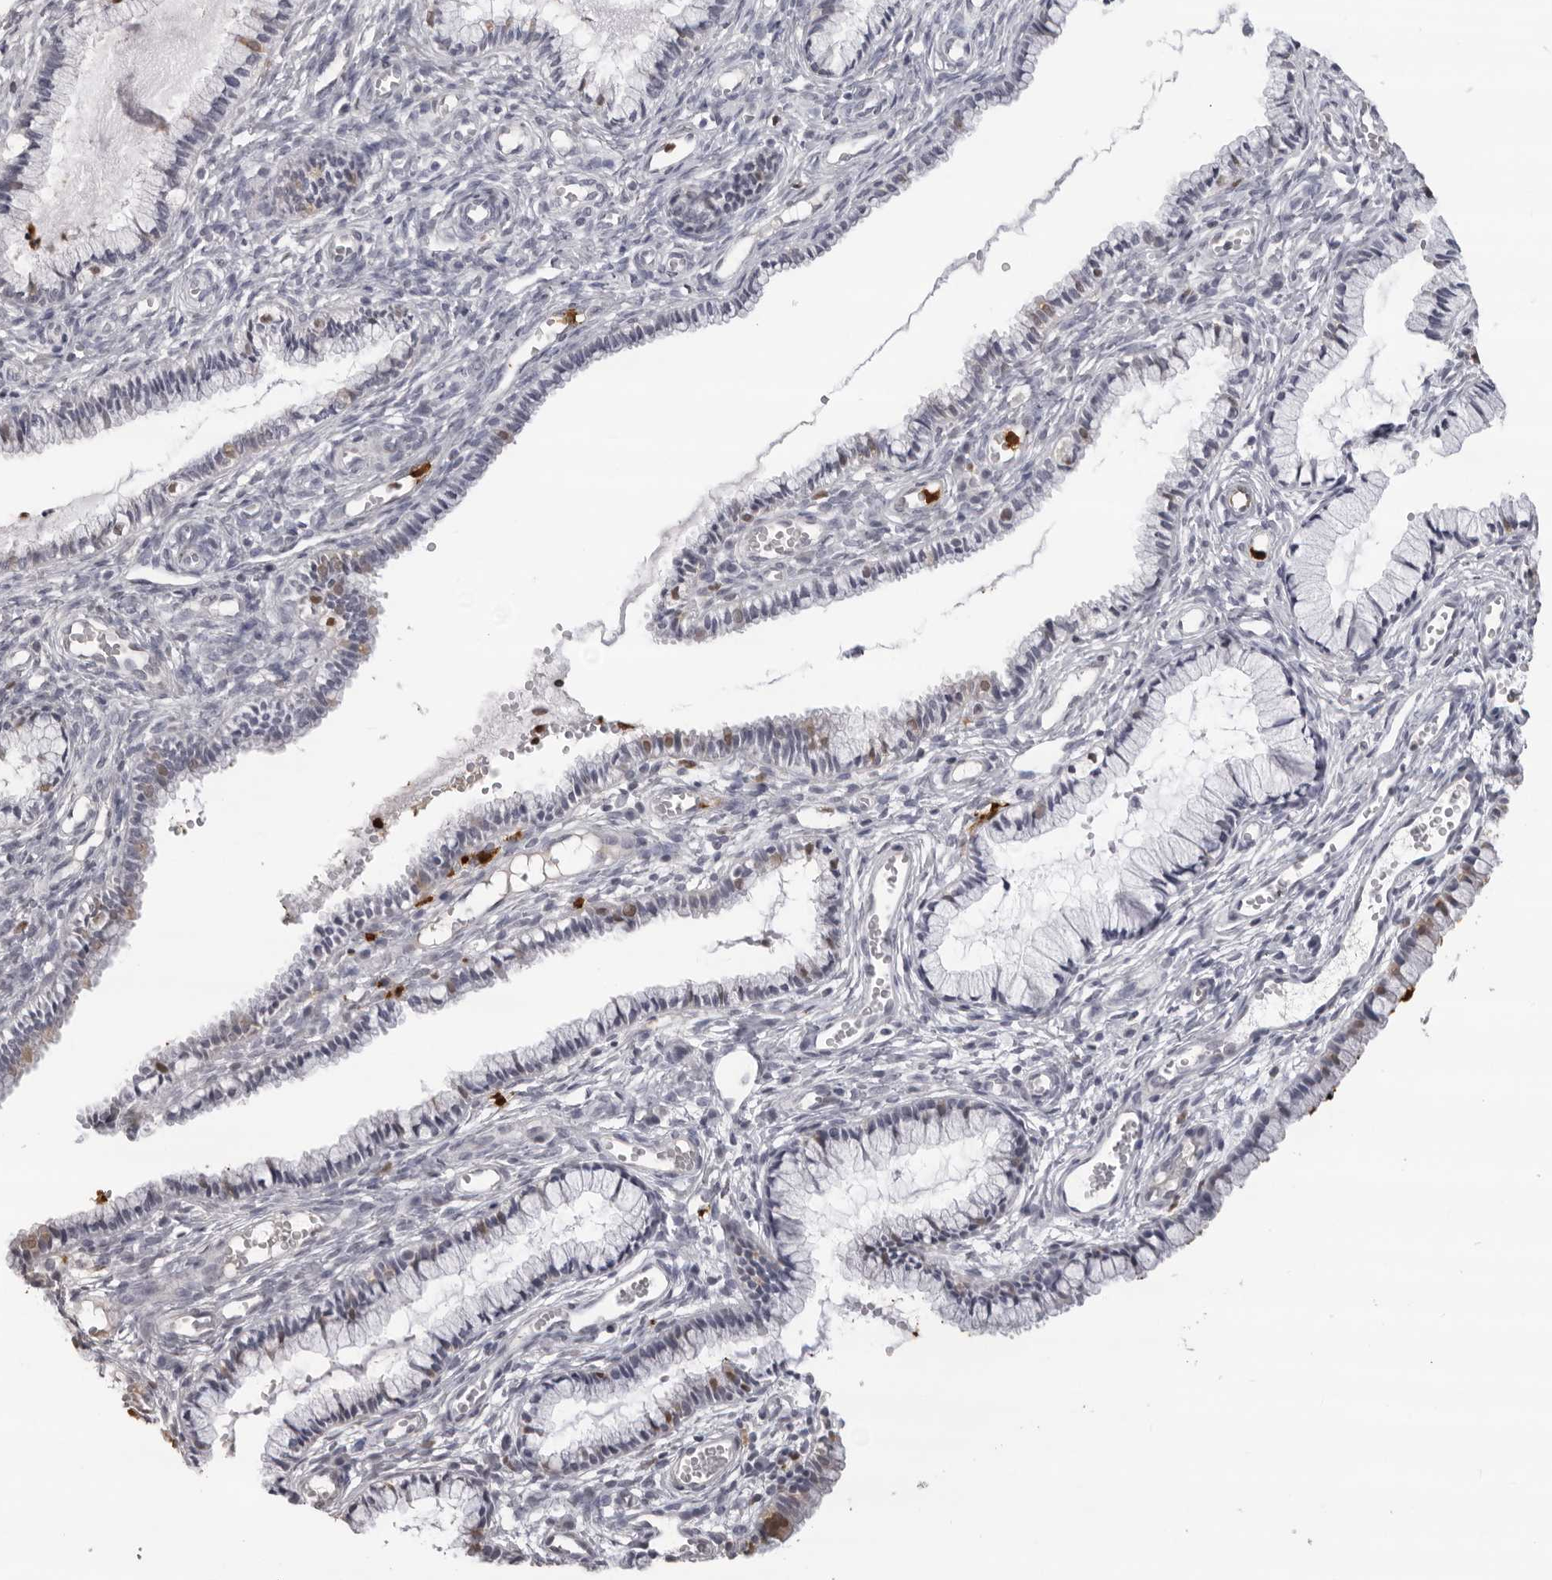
{"staining": {"intensity": "negative", "quantity": "none", "location": "none"}, "tissue": "cervix", "cell_type": "Glandular cells", "image_type": "normal", "snomed": [{"axis": "morphology", "description": "Normal tissue, NOS"}, {"axis": "topography", "description": "Cervix"}], "caption": "The immunohistochemistry (IHC) micrograph has no significant staining in glandular cells of cervix.", "gene": "IL31", "patient": {"sex": "female", "age": 27}}